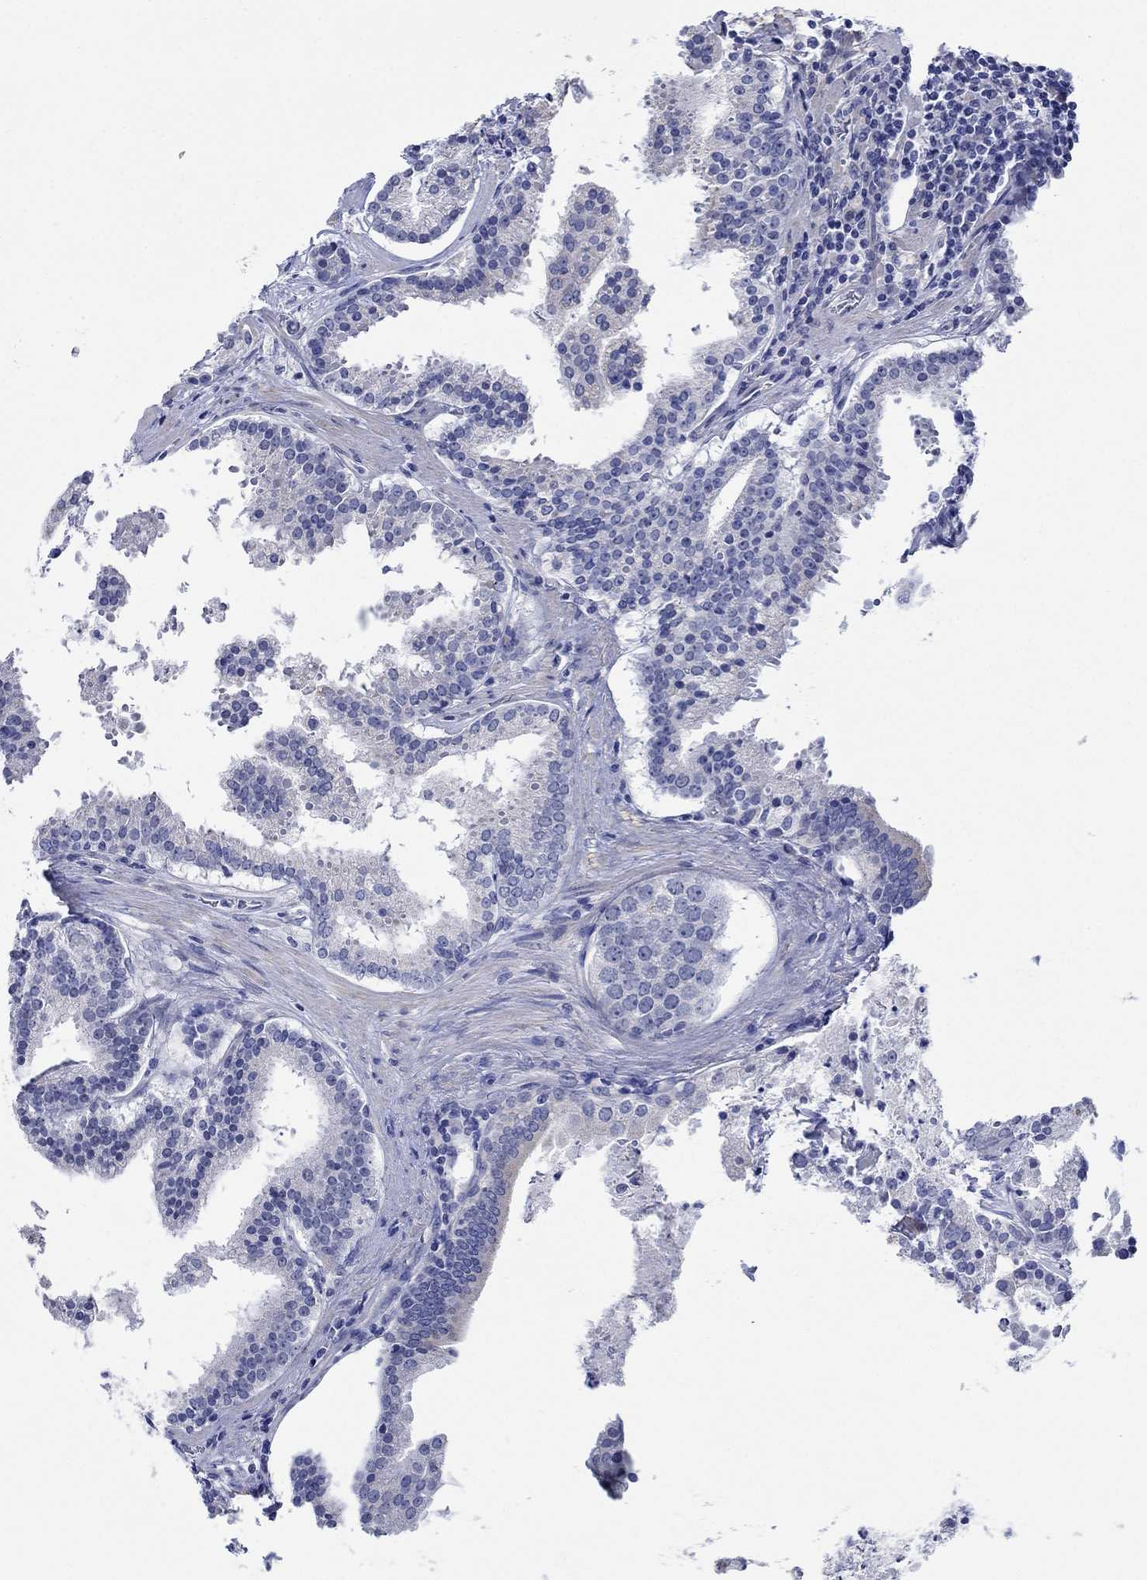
{"staining": {"intensity": "negative", "quantity": "none", "location": "none"}, "tissue": "prostate cancer", "cell_type": "Tumor cells", "image_type": "cancer", "snomed": [{"axis": "morphology", "description": "Adenocarcinoma, NOS"}, {"axis": "topography", "description": "Prostate and seminal vesicle, NOS"}, {"axis": "topography", "description": "Prostate"}], "caption": "Immunohistochemistry (IHC) of human prostate cancer (adenocarcinoma) demonstrates no staining in tumor cells.", "gene": "KRT222", "patient": {"sex": "male", "age": 44}}